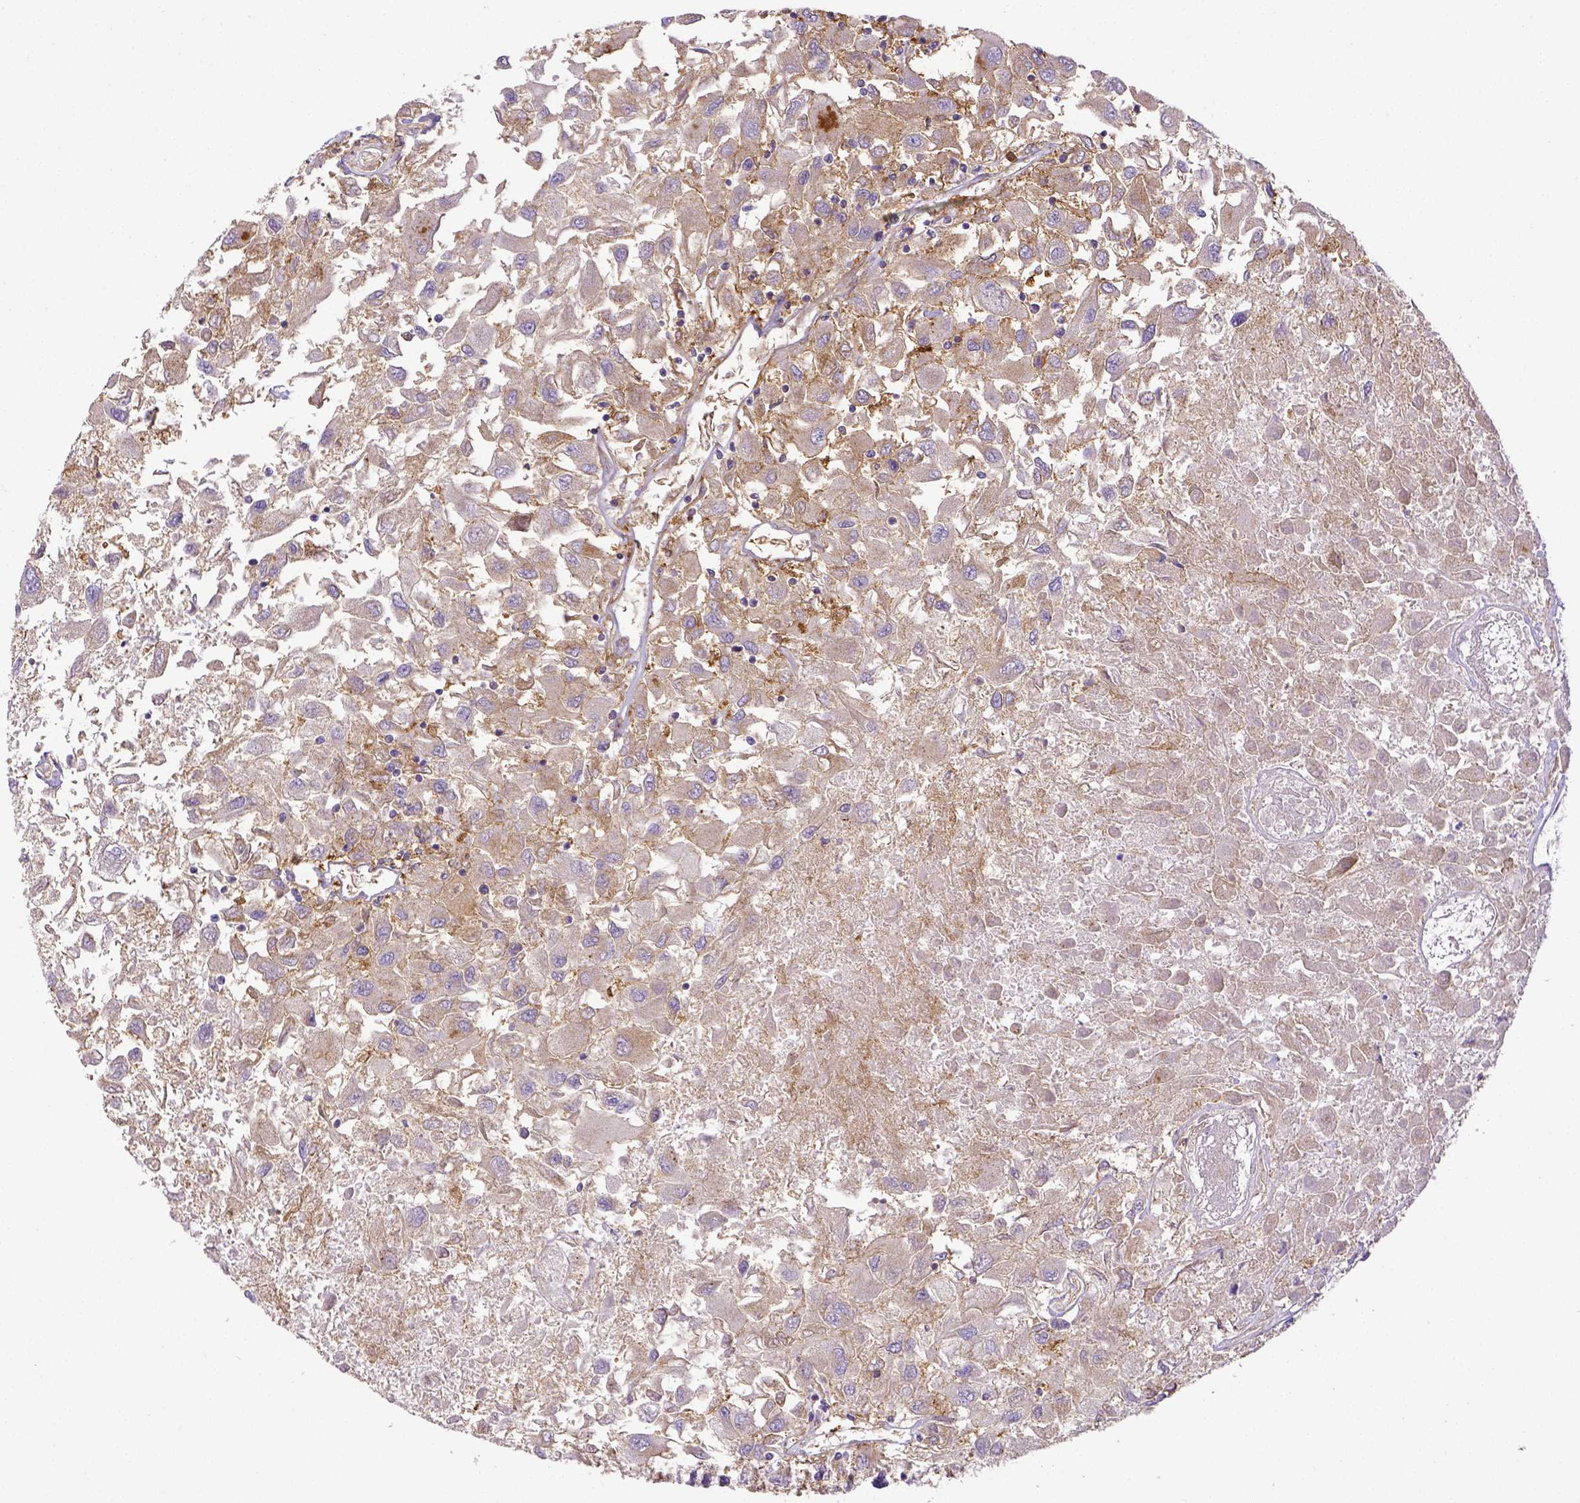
{"staining": {"intensity": "weak", "quantity": ">75%", "location": "cytoplasmic/membranous"}, "tissue": "renal cancer", "cell_type": "Tumor cells", "image_type": "cancer", "snomed": [{"axis": "morphology", "description": "Adenocarcinoma, NOS"}, {"axis": "topography", "description": "Kidney"}], "caption": "Protein expression analysis of adenocarcinoma (renal) reveals weak cytoplasmic/membranous expression in about >75% of tumor cells.", "gene": "CD40", "patient": {"sex": "female", "age": 76}}